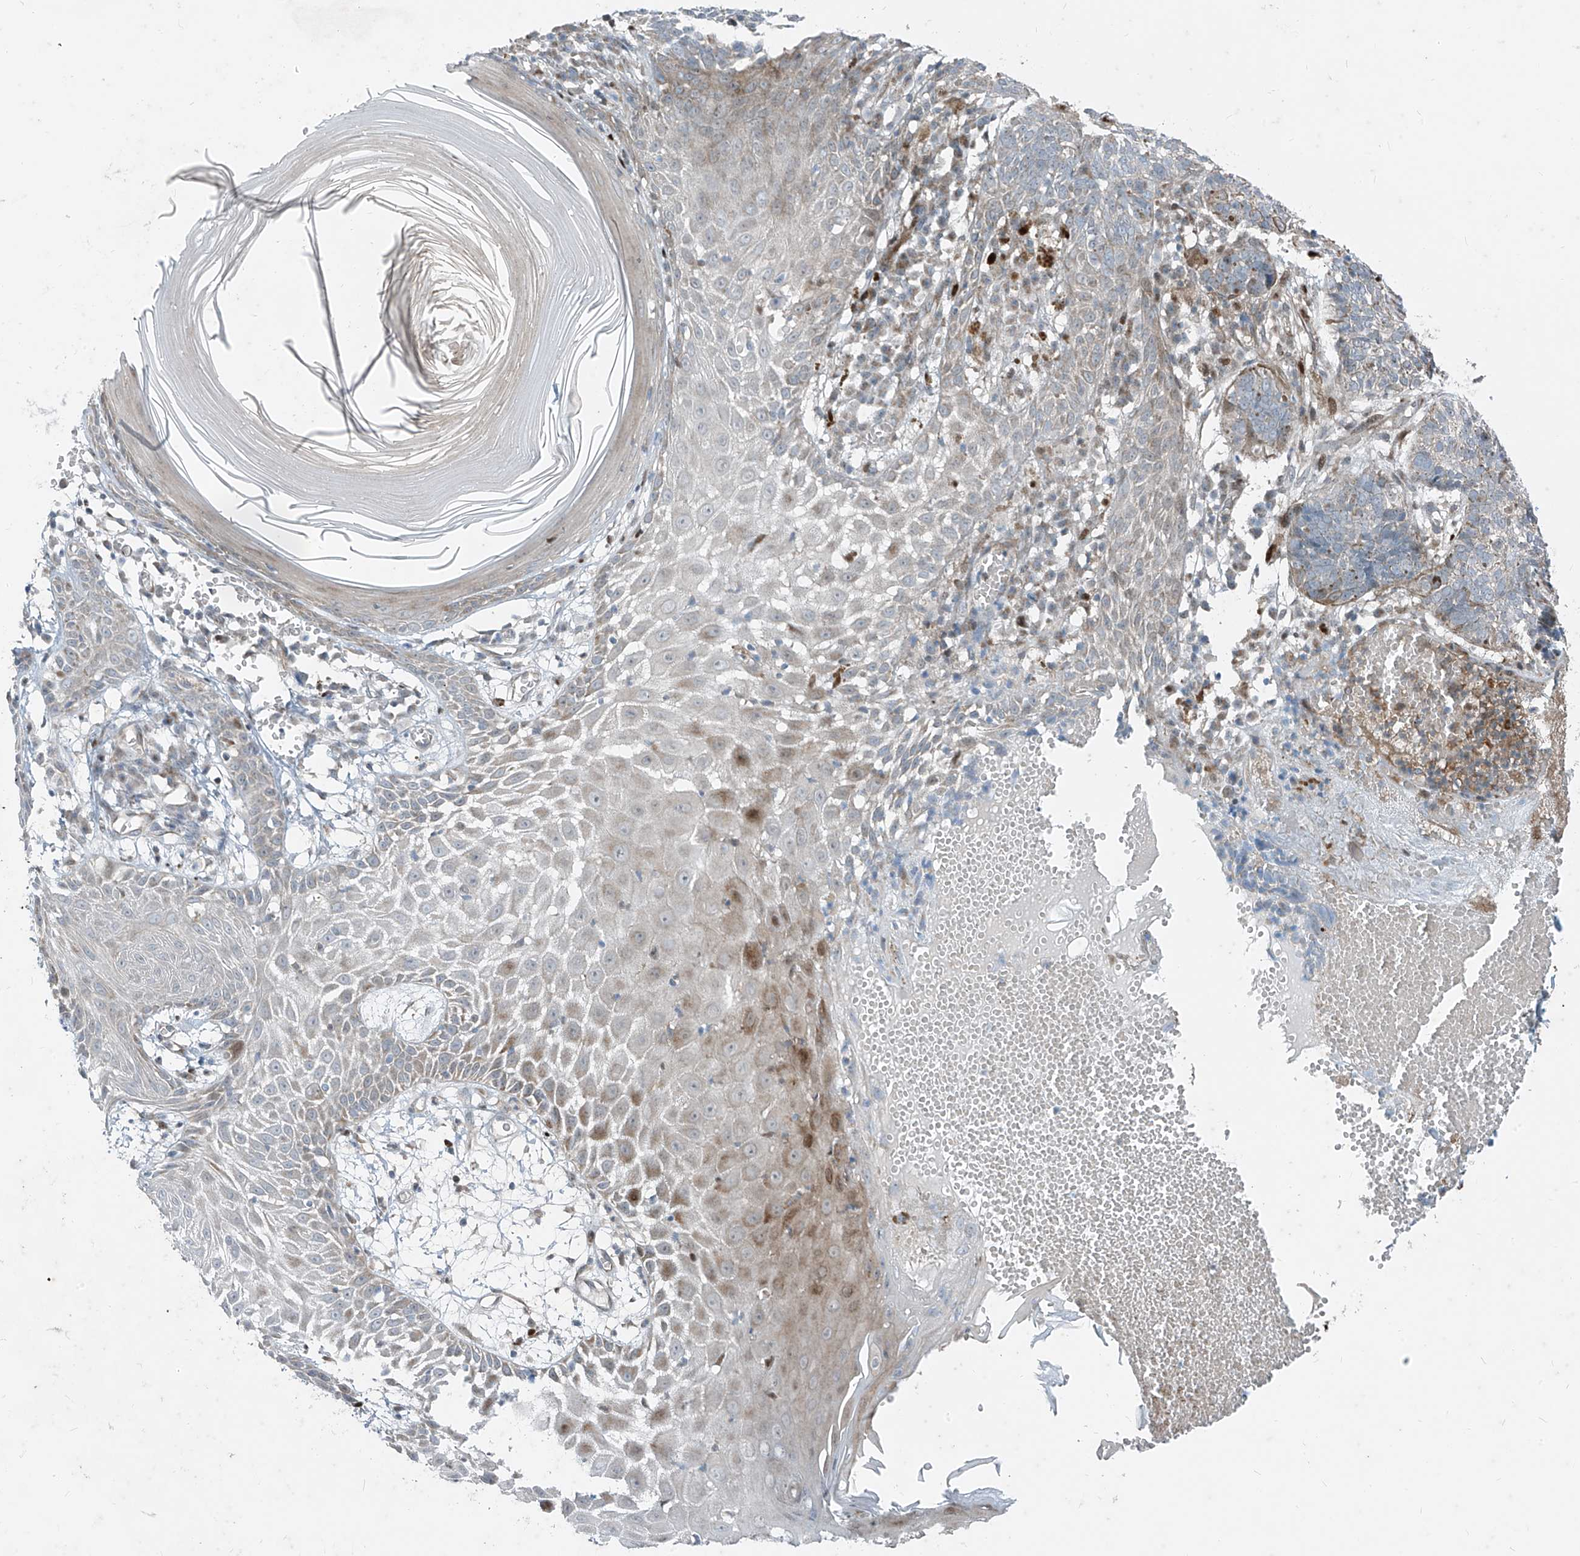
{"staining": {"intensity": "moderate", "quantity": "<25%", "location": "cytoplasmic/membranous,nuclear"}, "tissue": "skin cancer", "cell_type": "Tumor cells", "image_type": "cancer", "snomed": [{"axis": "morphology", "description": "Basal cell carcinoma"}, {"axis": "topography", "description": "Skin"}], "caption": "Immunohistochemistry of skin cancer shows low levels of moderate cytoplasmic/membranous and nuclear positivity in approximately <25% of tumor cells.", "gene": "PPCS", "patient": {"sex": "male", "age": 85}}